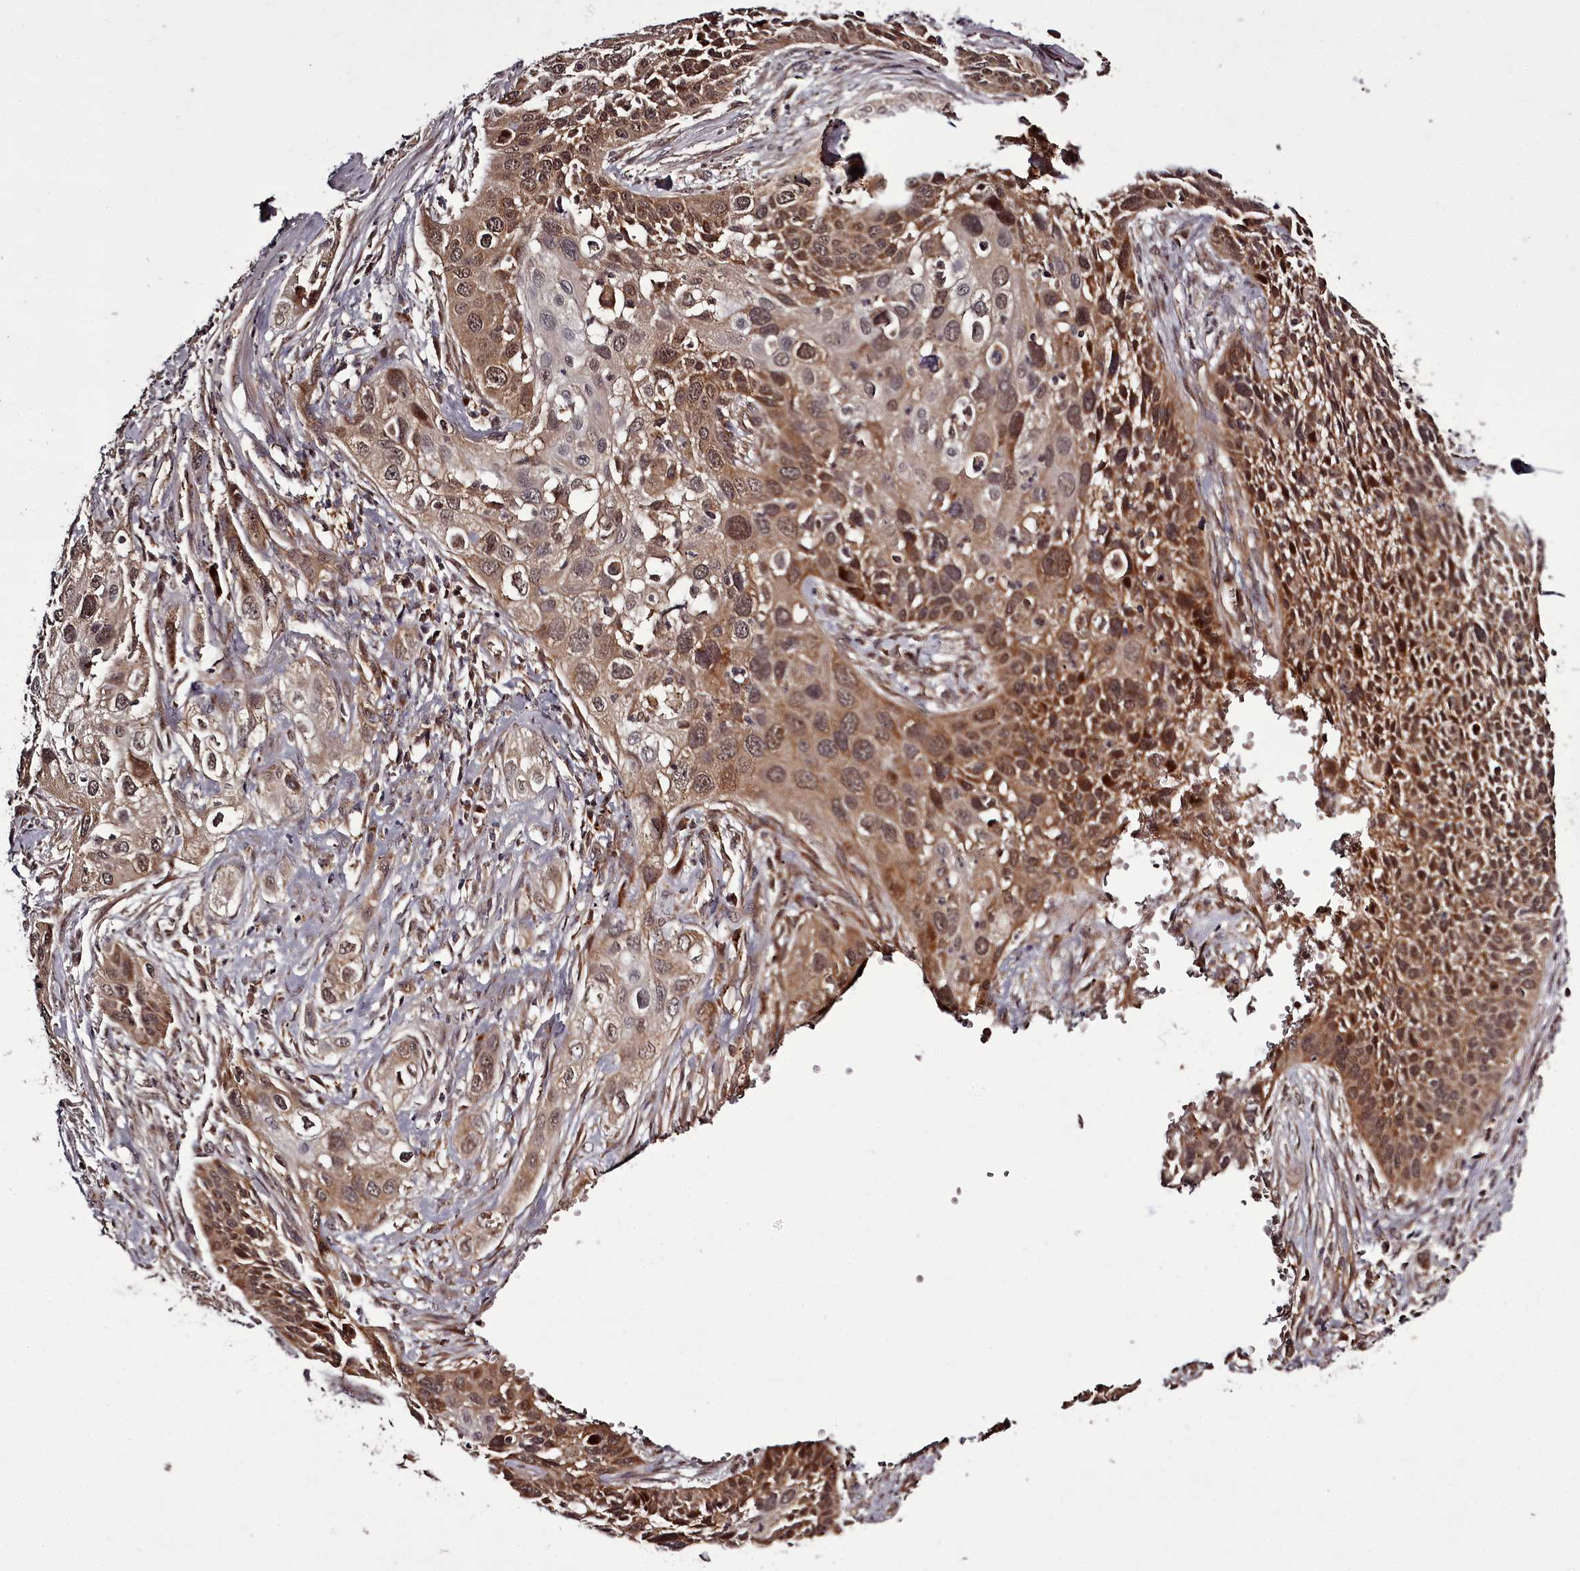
{"staining": {"intensity": "moderate", "quantity": ">75%", "location": "cytoplasmic/membranous,nuclear"}, "tissue": "cervical cancer", "cell_type": "Tumor cells", "image_type": "cancer", "snomed": [{"axis": "morphology", "description": "Squamous cell carcinoma, NOS"}, {"axis": "topography", "description": "Cervix"}], "caption": "Moderate cytoplasmic/membranous and nuclear expression for a protein is appreciated in about >75% of tumor cells of cervical cancer (squamous cell carcinoma) using immunohistochemistry.", "gene": "PCBP2", "patient": {"sex": "female", "age": 34}}